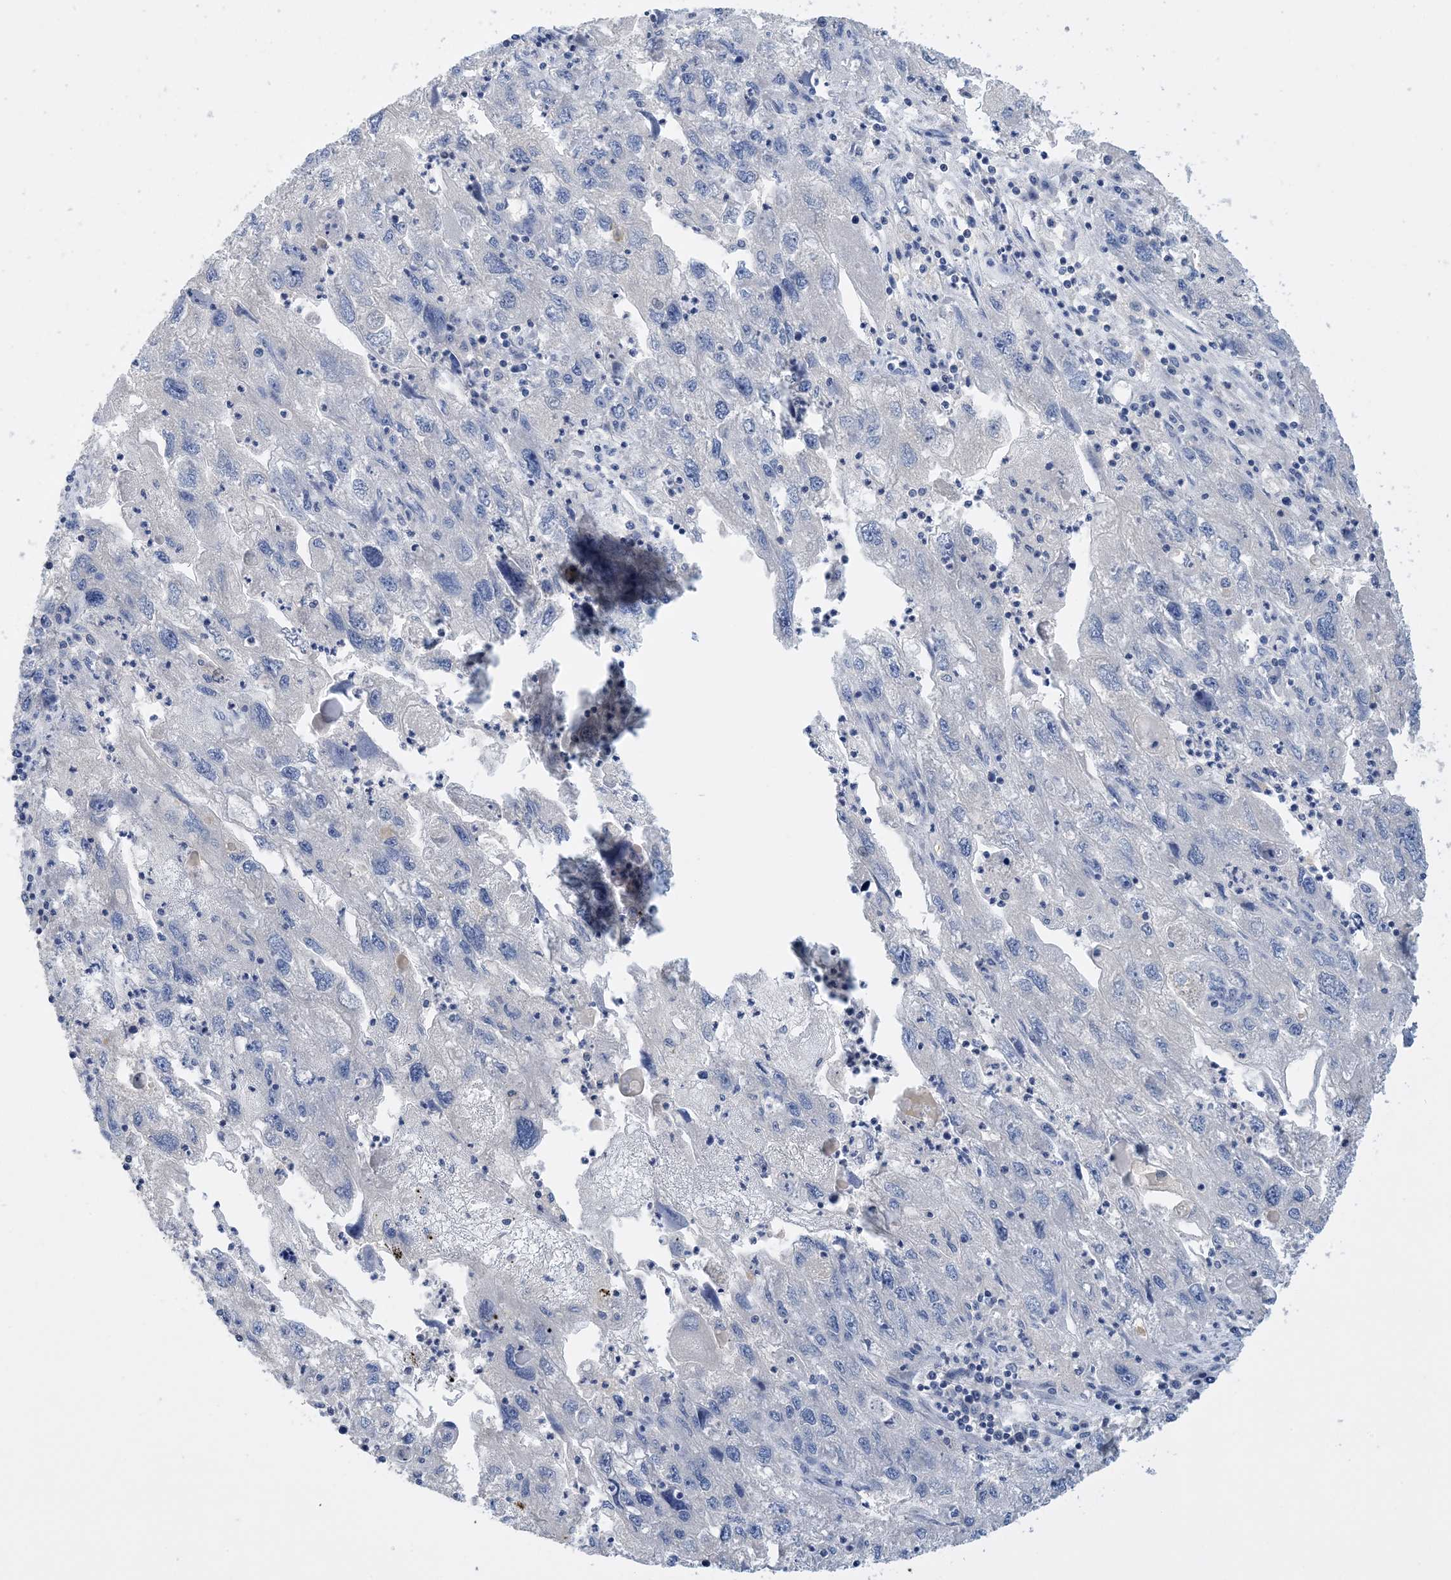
{"staining": {"intensity": "negative", "quantity": "none", "location": "none"}, "tissue": "endometrial cancer", "cell_type": "Tumor cells", "image_type": "cancer", "snomed": [{"axis": "morphology", "description": "Adenocarcinoma, NOS"}, {"axis": "topography", "description": "Endometrium"}], "caption": "Endometrial cancer (adenocarcinoma) stained for a protein using immunohistochemistry (IHC) displays no expression tumor cells.", "gene": "KPRP", "patient": {"sex": "female", "age": 49}}